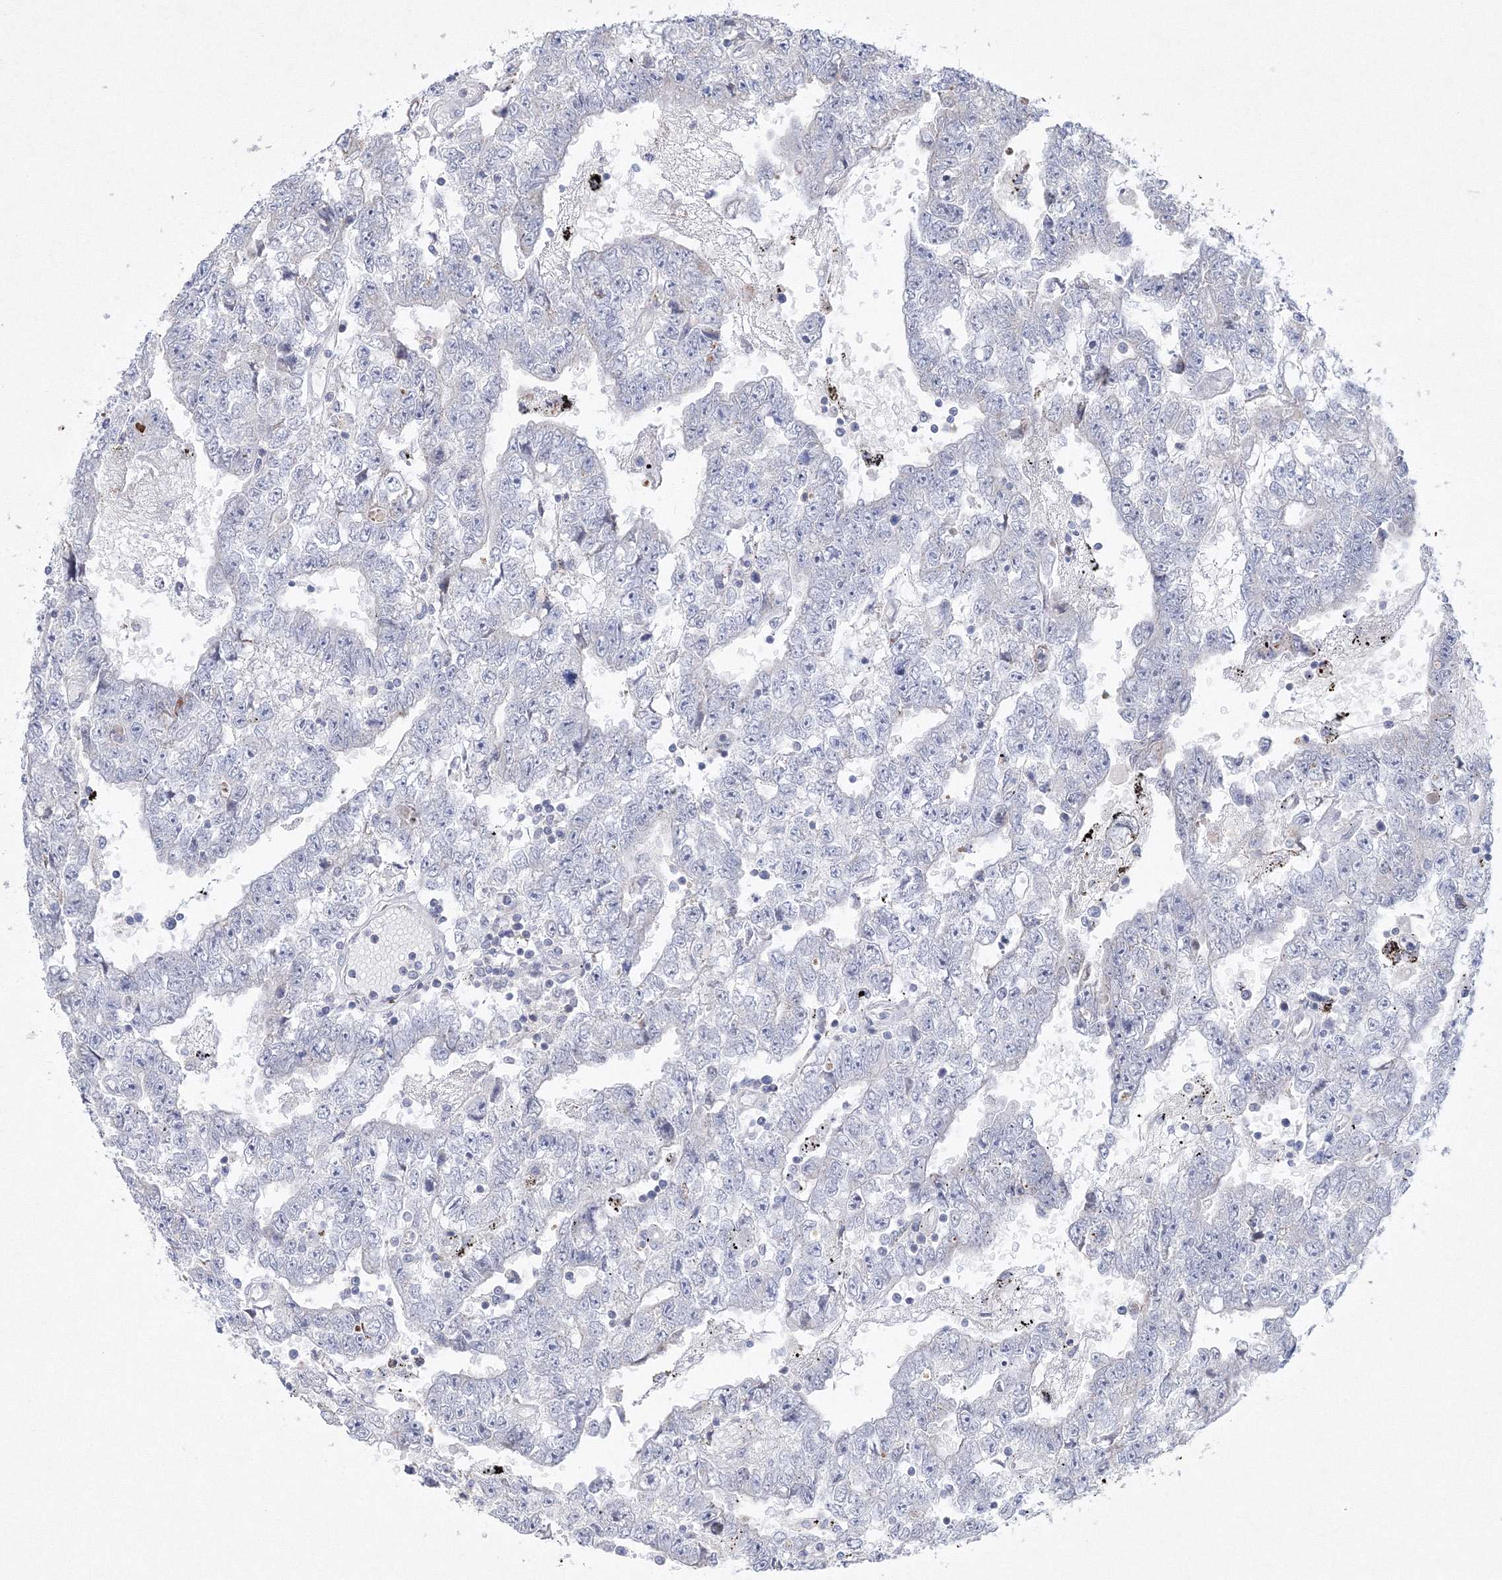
{"staining": {"intensity": "negative", "quantity": "none", "location": "none"}, "tissue": "testis cancer", "cell_type": "Tumor cells", "image_type": "cancer", "snomed": [{"axis": "morphology", "description": "Carcinoma, Embryonal, NOS"}, {"axis": "topography", "description": "Testis"}], "caption": "This is an immunohistochemistry (IHC) photomicrograph of human embryonal carcinoma (testis). There is no positivity in tumor cells.", "gene": "NIPAL1", "patient": {"sex": "male", "age": 25}}